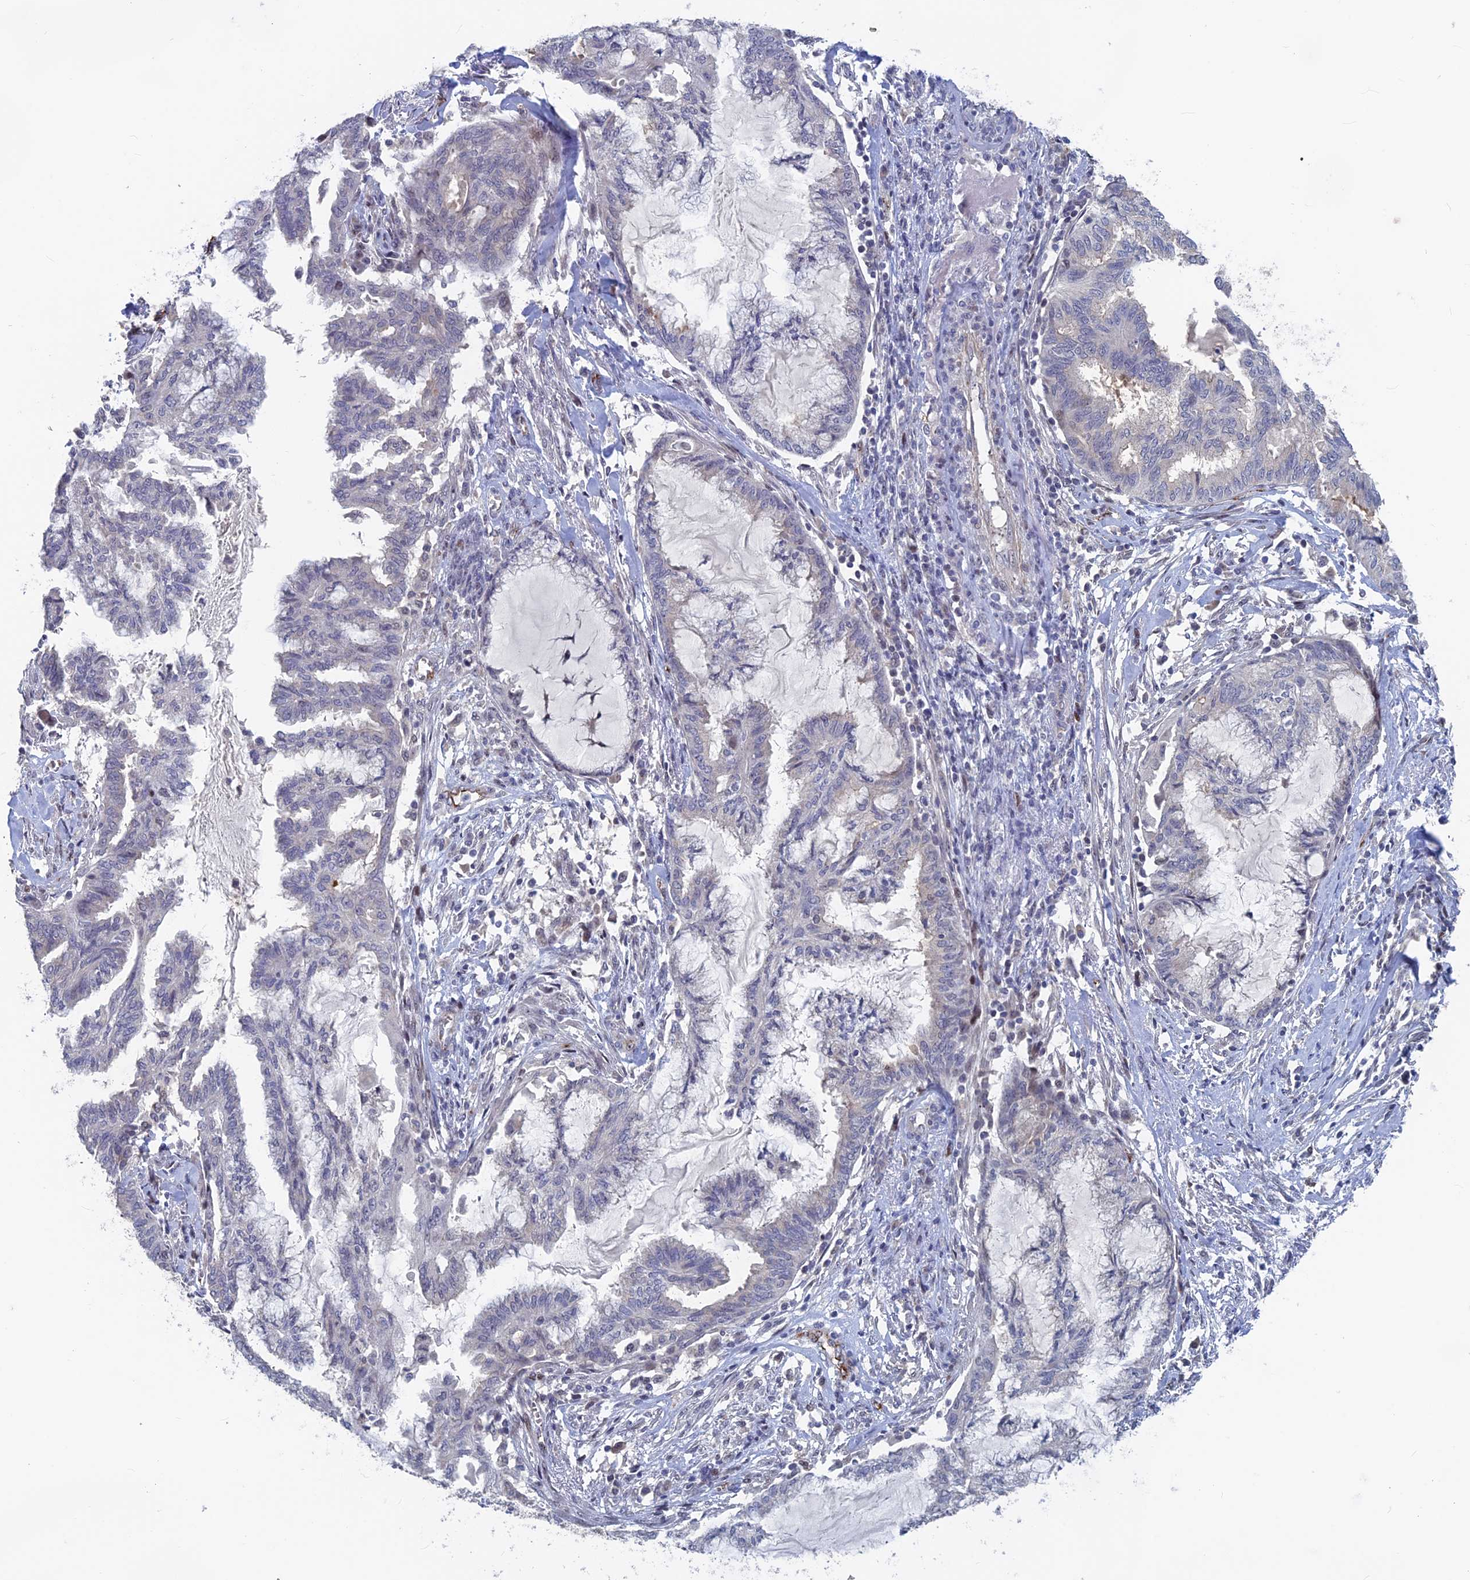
{"staining": {"intensity": "negative", "quantity": "none", "location": "none"}, "tissue": "endometrial cancer", "cell_type": "Tumor cells", "image_type": "cancer", "snomed": [{"axis": "morphology", "description": "Adenocarcinoma, NOS"}, {"axis": "topography", "description": "Endometrium"}], "caption": "This histopathology image is of endometrial adenocarcinoma stained with immunohistochemistry (IHC) to label a protein in brown with the nuclei are counter-stained blue. There is no staining in tumor cells.", "gene": "SH3D21", "patient": {"sex": "female", "age": 86}}